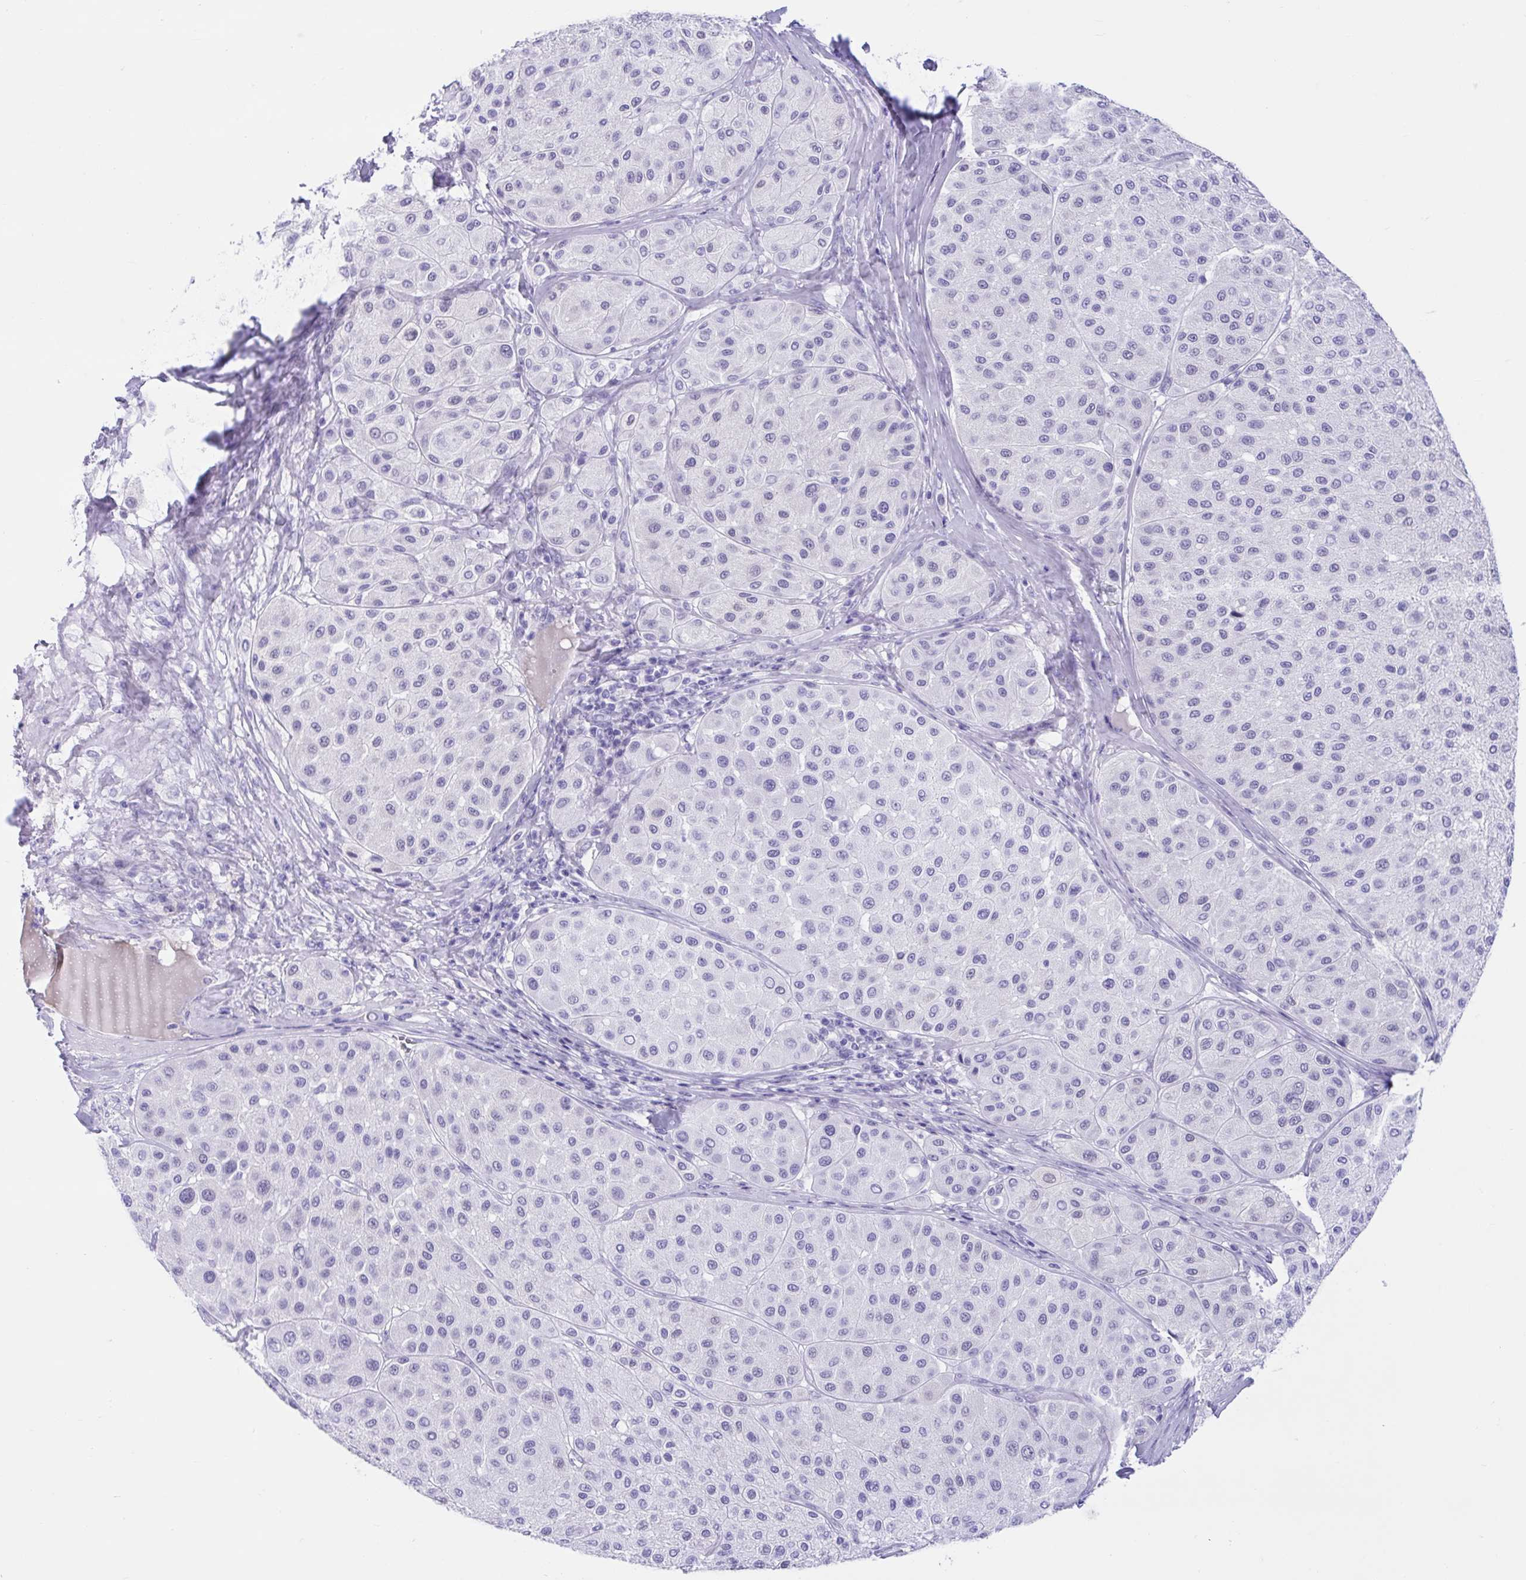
{"staining": {"intensity": "negative", "quantity": "none", "location": "none"}, "tissue": "melanoma", "cell_type": "Tumor cells", "image_type": "cancer", "snomed": [{"axis": "morphology", "description": "Malignant melanoma, Metastatic site"}, {"axis": "topography", "description": "Smooth muscle"}], "caption": "Tumor cells are negative for brown protein staining in malignant melanoma (metastatic site).", "gene": "TMEM35A", "patient": {"sex": "male", "age": 41}}